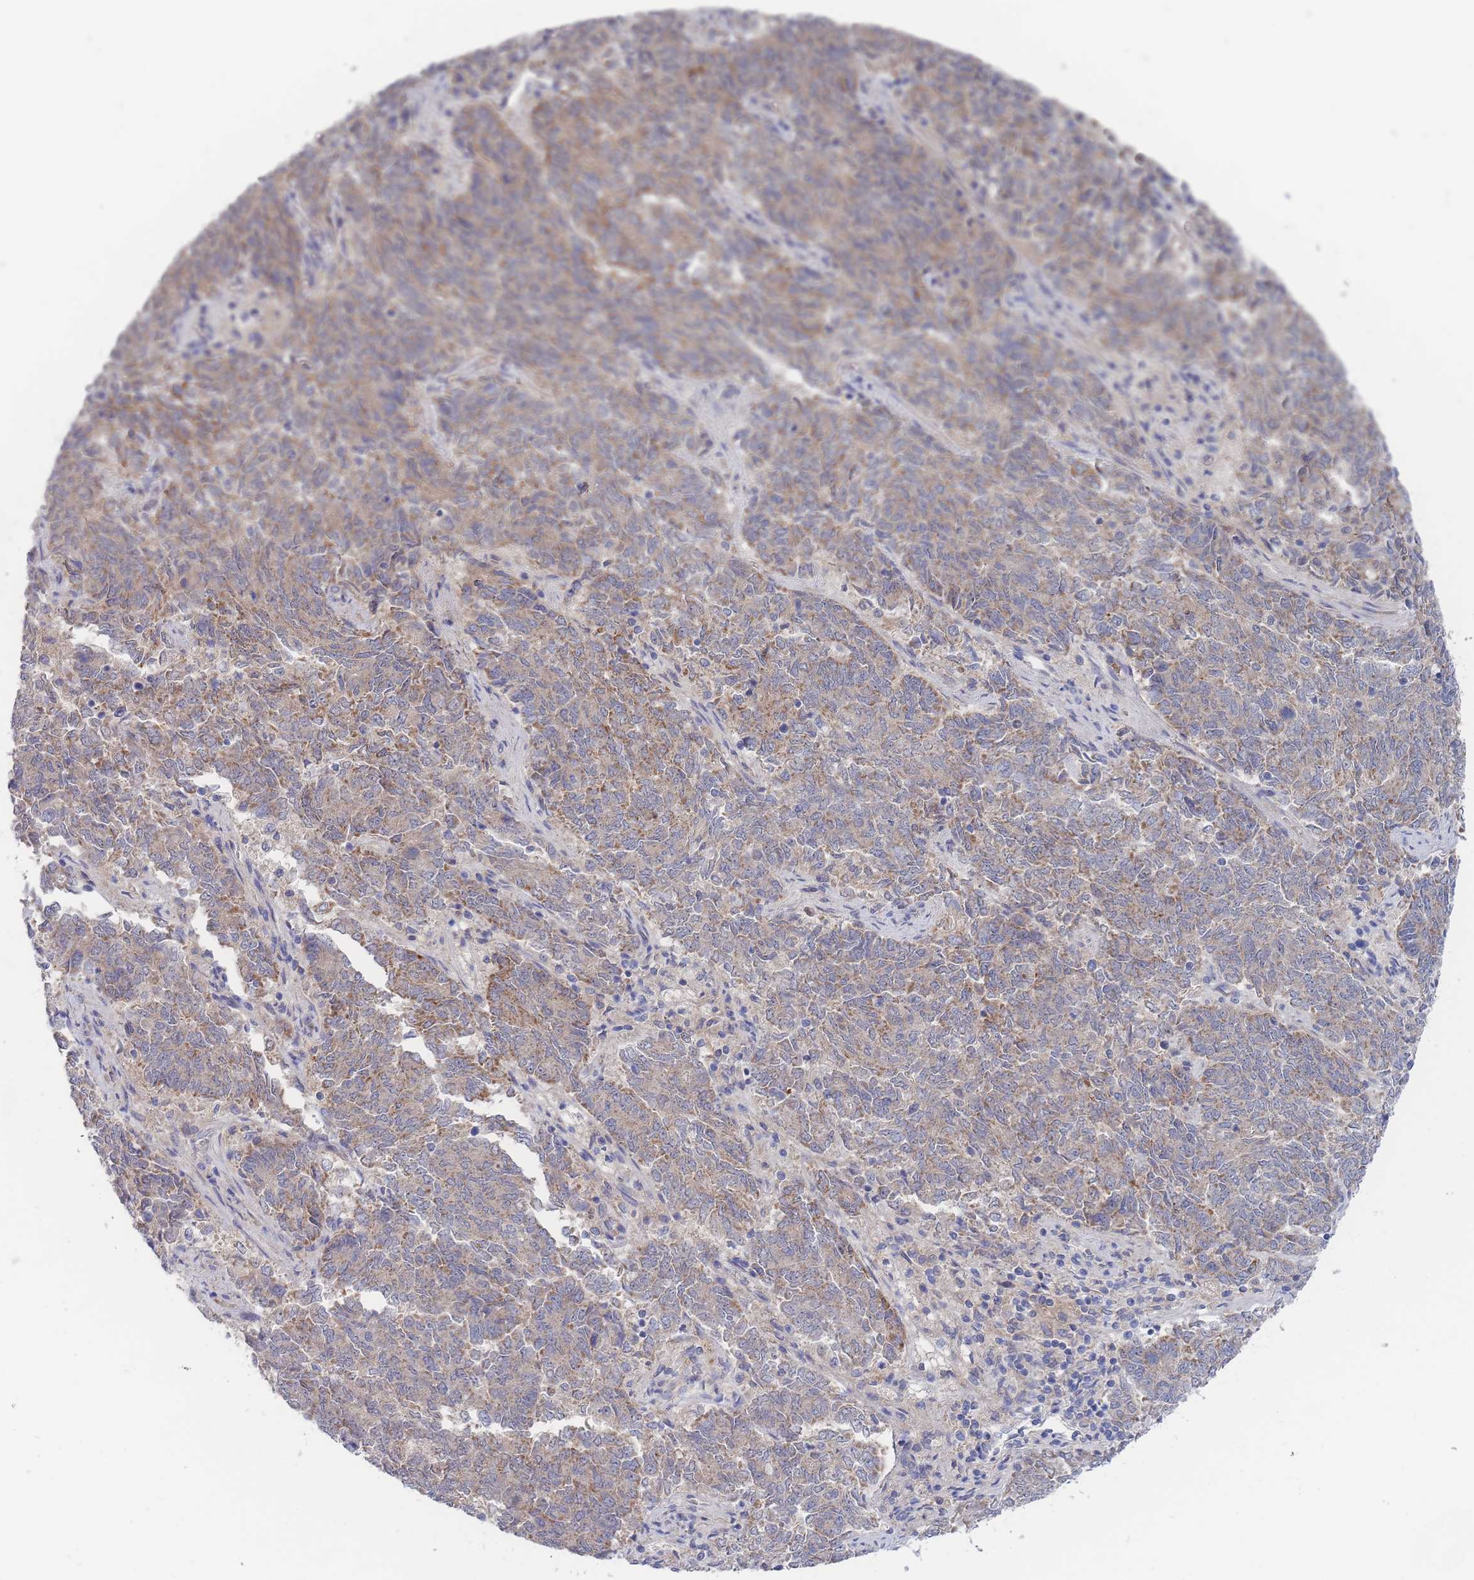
{"staining": {"intensity": "moderate", "quantity": ">75%", "location": "cytoplasmic/membranous"}, "tissue": "endometrial cancer", "cell_type": "Tumor cells", "image_type": "cancer", "snomed": [{"axis": "morphology", "description": "Adenocarcinoma, NOS"}, {"axis": "topography", "description": "Endometrium"}], "caption": "Immunohistochemistry (IHC) image of neoplastic tissue: endometrial cancer stained using IHC reveals medium levels of moderate protein expression localized specifically in the cytoplasmic/membranous of tumor cells, appearing as a cytoplasmic/membranous brown color.", "gene": "NUB1", "patient": {"sex": "female", "age": 80}}